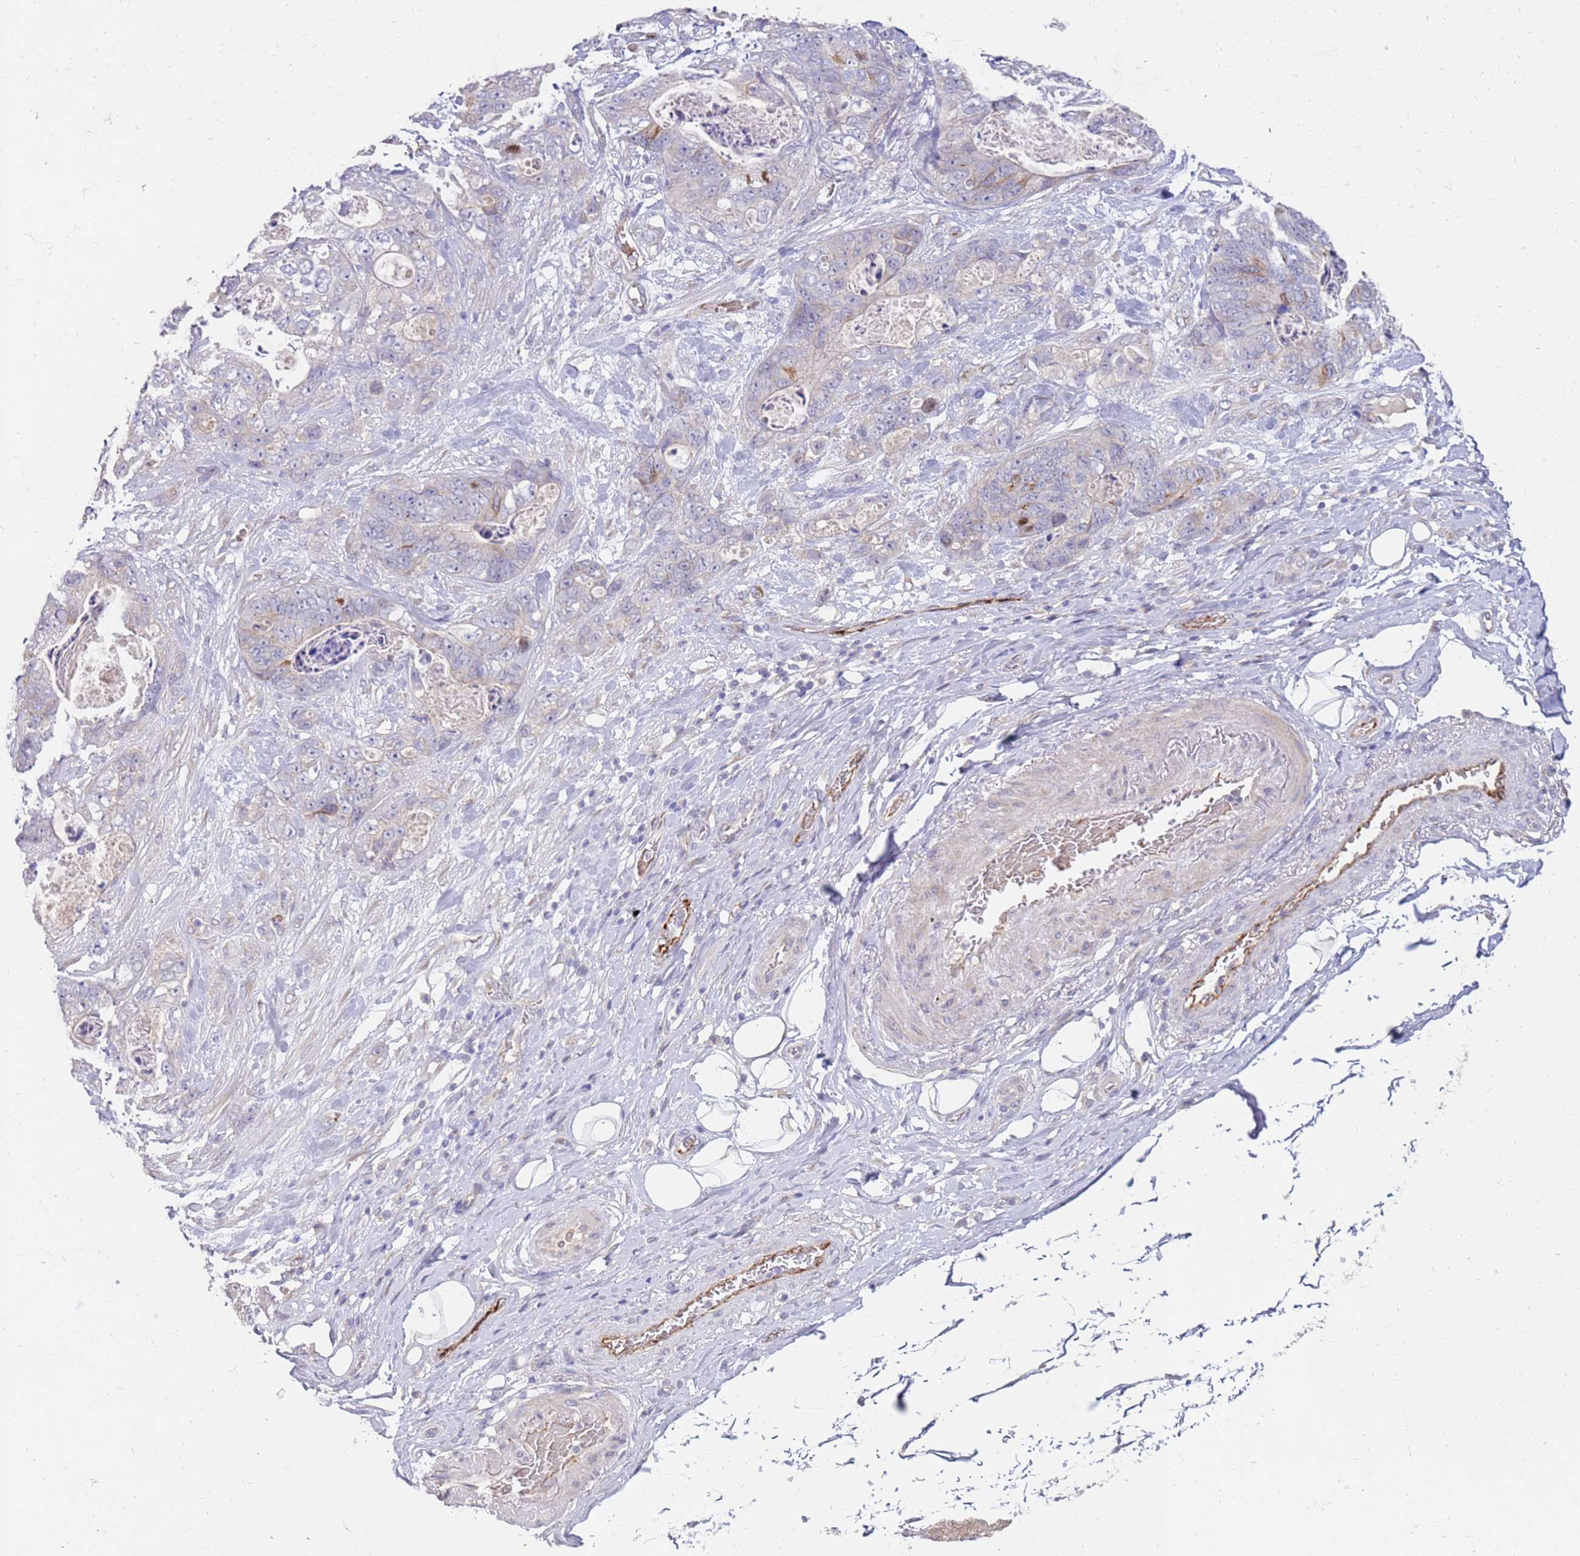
{"staining": {"intensity": "weak", "quantity": "<25%", "location": "cytoplasmic/membranous"}, "tissue": "stomach cancer", "cell_type": "Tumor cells", "image_type": "cancer", "snomed": [{"axis": "morphology", "description": "Normal tissue, NOS"}, {"axis": "morphology", "description": "Adenocarcinoma, NOS"}, {"axis": "topography", "description": "Stomach"}], "caption": "Stomach cancer (adenocarcinoma) was stained to show a protein in brown. There is no significant expression in tumor cells. (DAB (3,3'-diaminobenzidine) immunohistochemistry (IHC) with hematoxylin counter stain).", "gene": "NMUR2", "patient": {"sex": "female", "age": 89}}